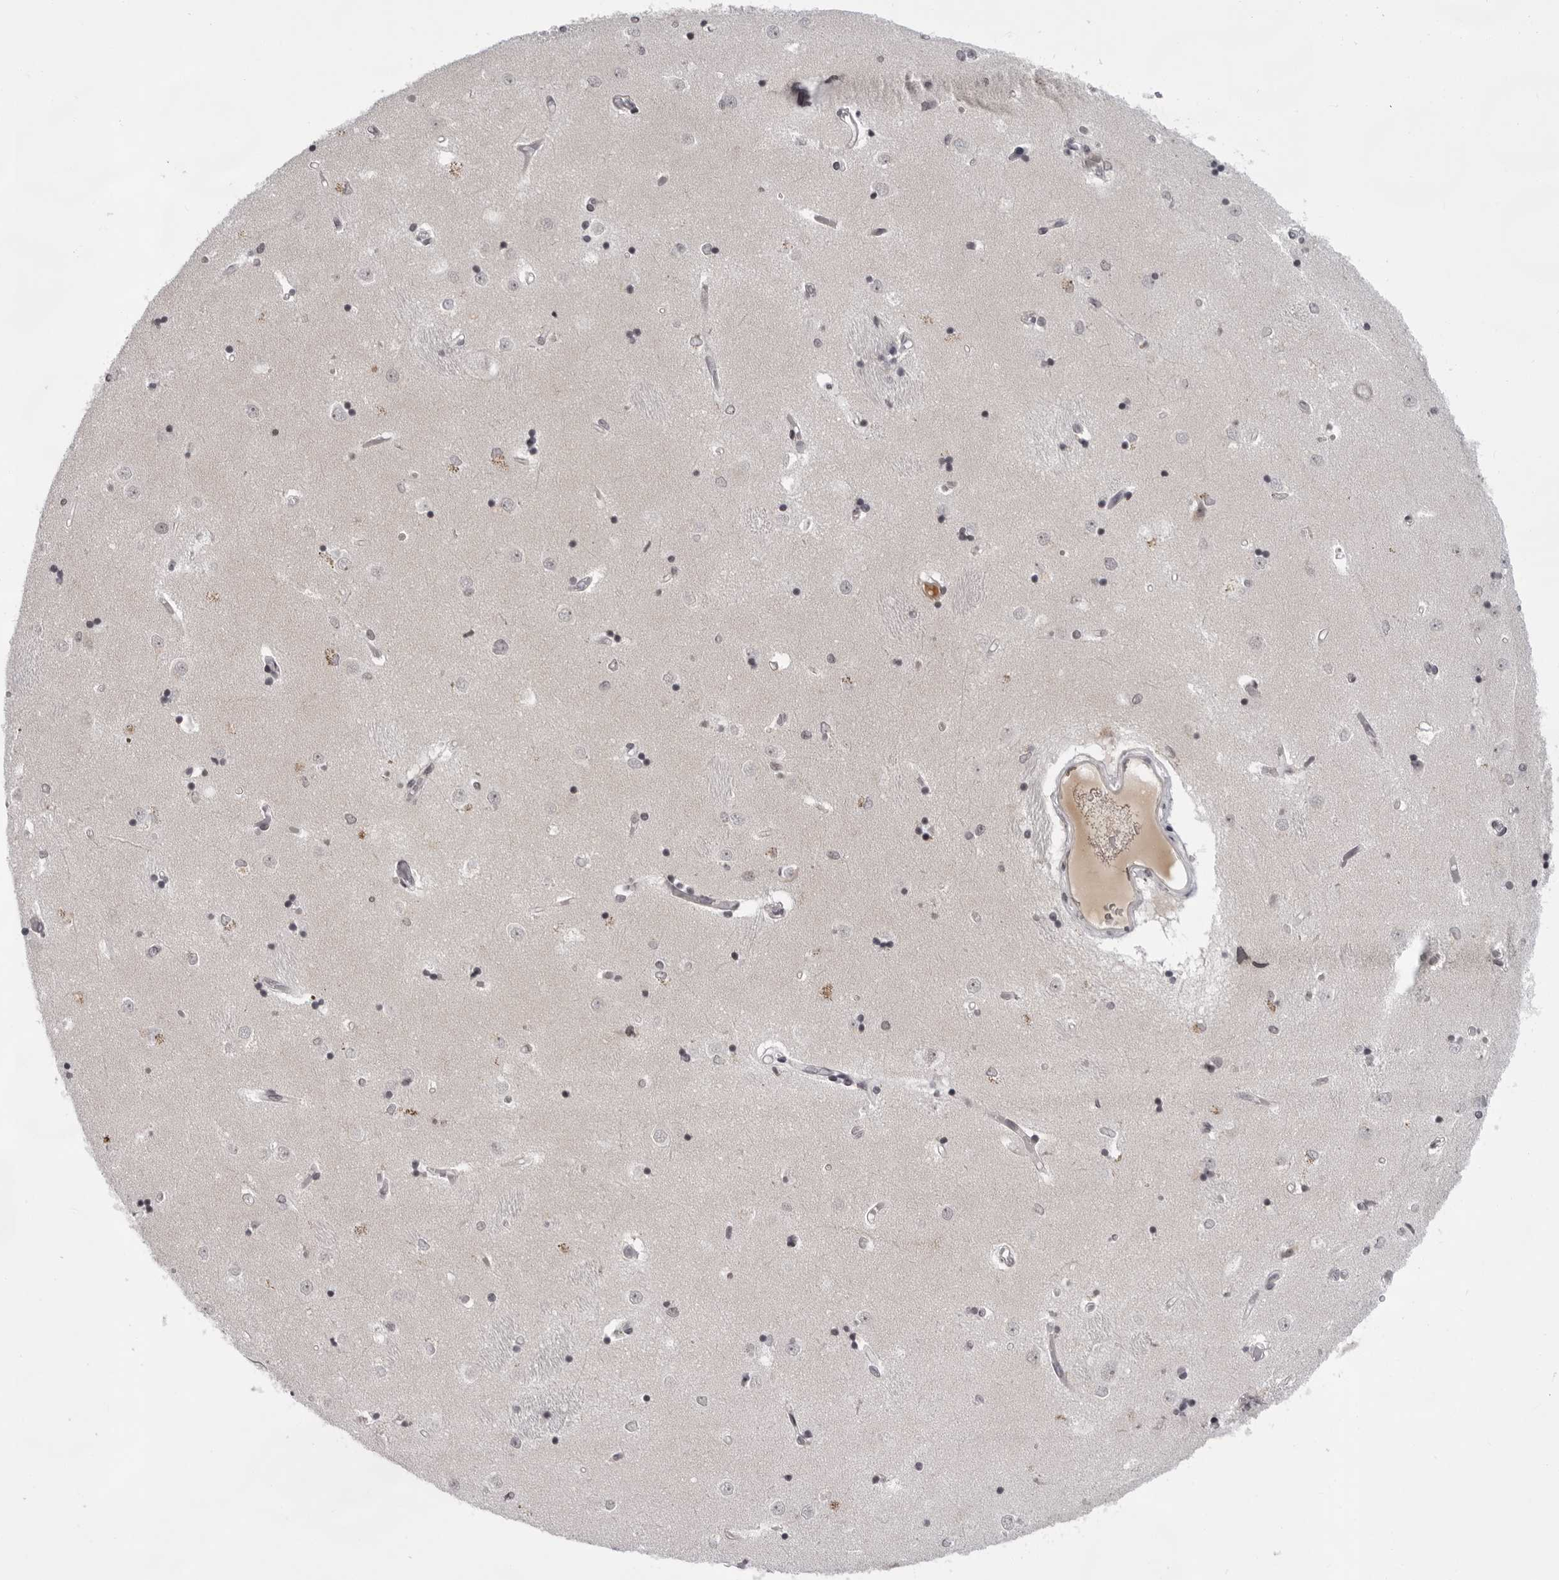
{"staining": {"intensity": "weak", "quantity": "25%-75%", "location": "nuclear"}, "tissue": "caudate", "cell_type": "Glial cells", "image_type": "normal", "snomed": [{"axis": "morphology", "description": "Normal tissue, NOS"}, {"axis": "topography", "description": "Lateral ventricle wall"}], "caption": "Caudate stained for a protein (brown) reveals weak nuclear positive staining in approximately 25%-75% of glial cells.", "gene": "EXOSC10", "patient": {"sex": "male", "age": 45}}